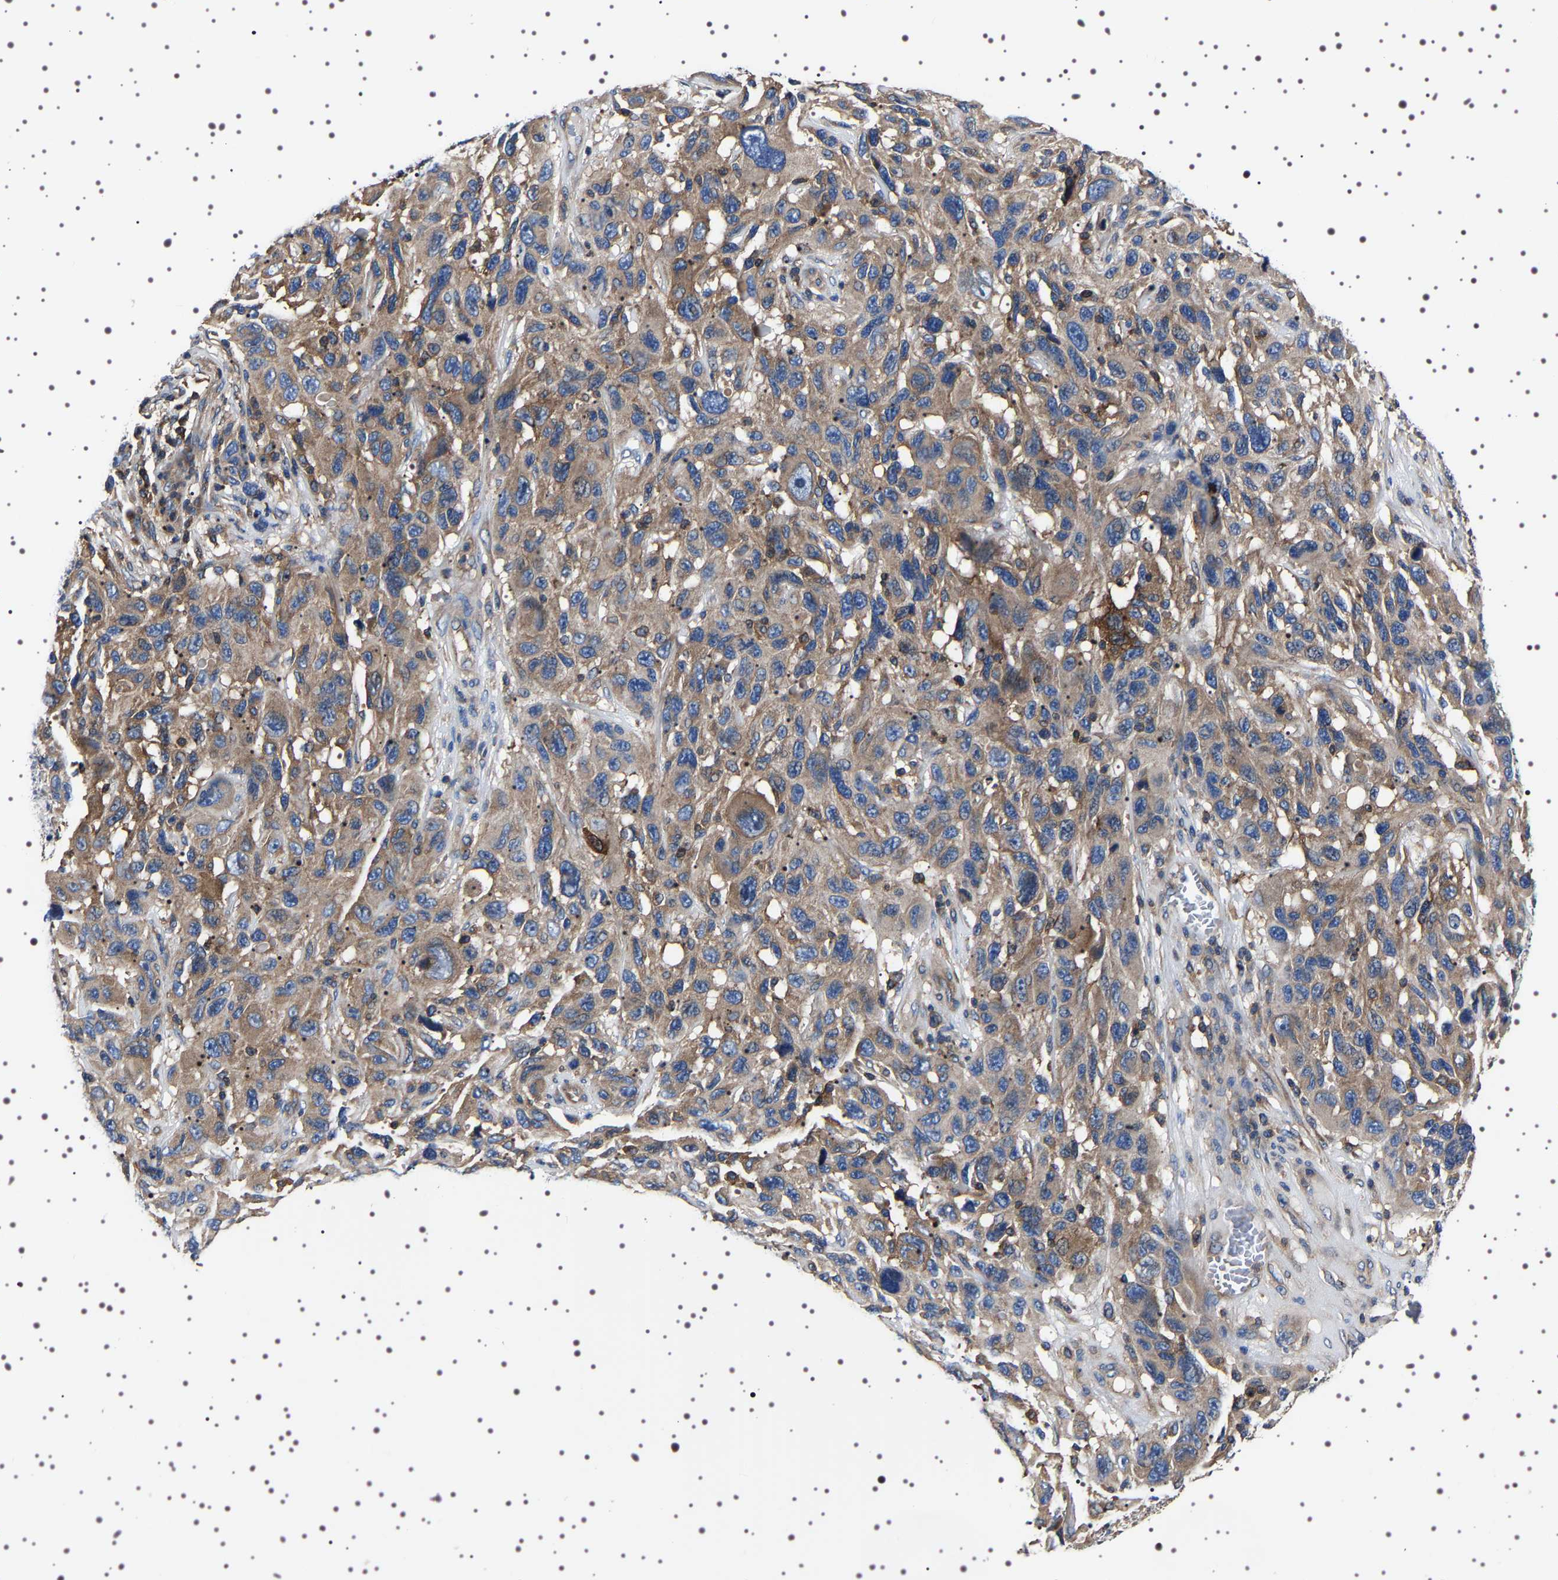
{"staining": {"intensity": "weak", "quantity": ">75%", "location": "cytoplasmic/membranous"}, "tissue": "melanoma", "cell_type": "Tumor cells", "image_type": "cancer", "snomed": [{"axis": "morphology", "description": "Malignant melanoma, NOS"}, {"axis": "topography", "description": "Skin"}], "caption": "Malignant melanoma stained with DAB IHC shows low levels of weak cytoplasmic/membranous expression in about >75% of tumor cells. (Stains: DAB (3,3'-diaminobenzidine) in brown, nuclei in blue, Microscopy: brightfield microscopy at high magnification).", "gene": "WDR1", "patient": {"sex": "male", "age": 53}}